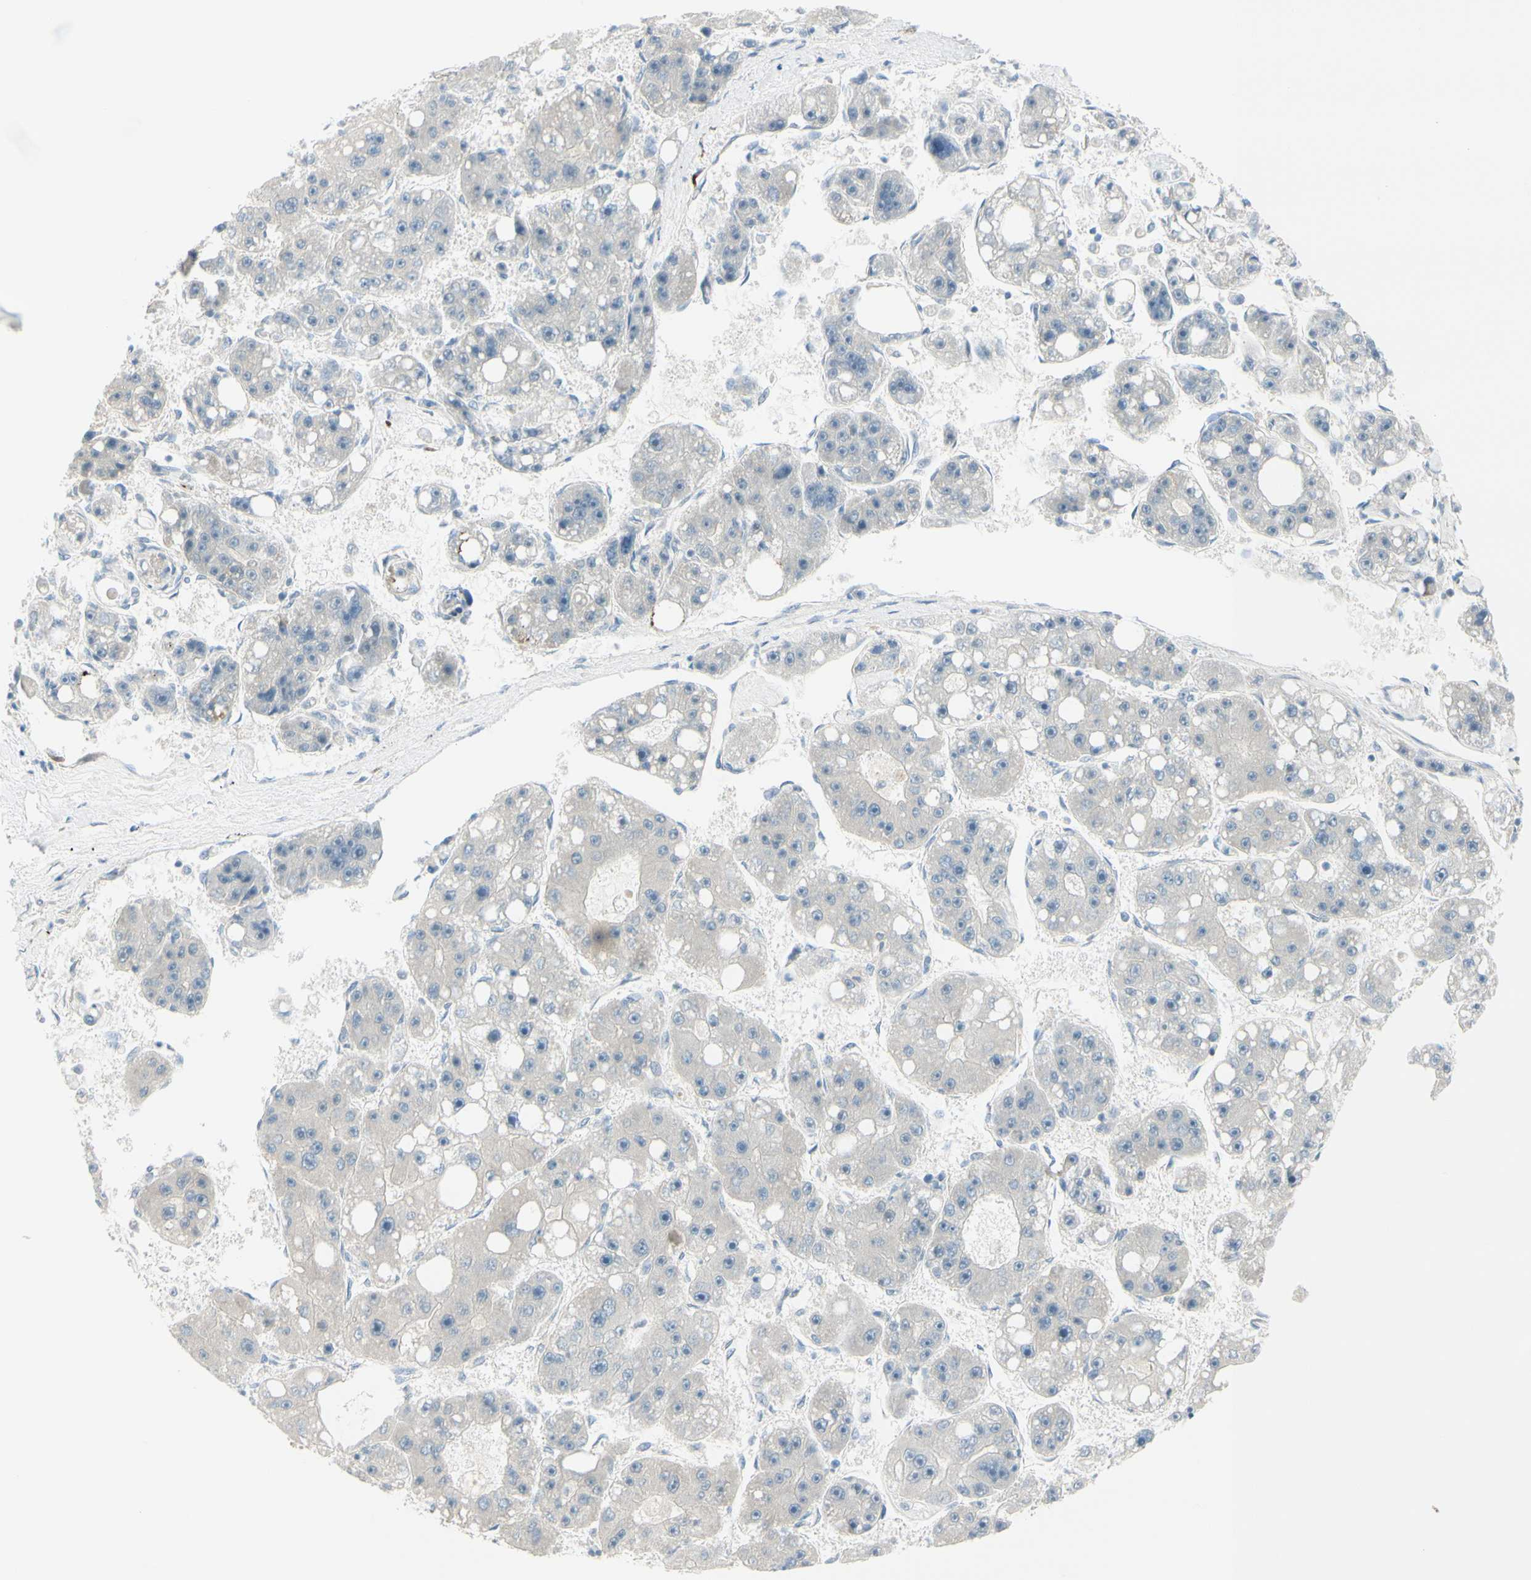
{"staining": {"intensity": "negative", "quantity": "none", "location": "none"}, "tissue": "liver cancer", "cell_type": "Tumor cells", "image_type": "cancer", "snomed": [{"axis": "morphology", "description": "Carcinoma, Hepatocellular, NOS"}, {"axis": "topography", "description": "Liver"}], "caption": "IHC of liver hepatocellular carcinoma exhibits no positivity in tumor cells. The staining is performed using DAB (3,3'-diaminobenzidine) brown chromogen with nuclei counter-stained in using hematoxylin.", "gene": "GALNT5", "patient": {"sex": "female", "age": 61}}